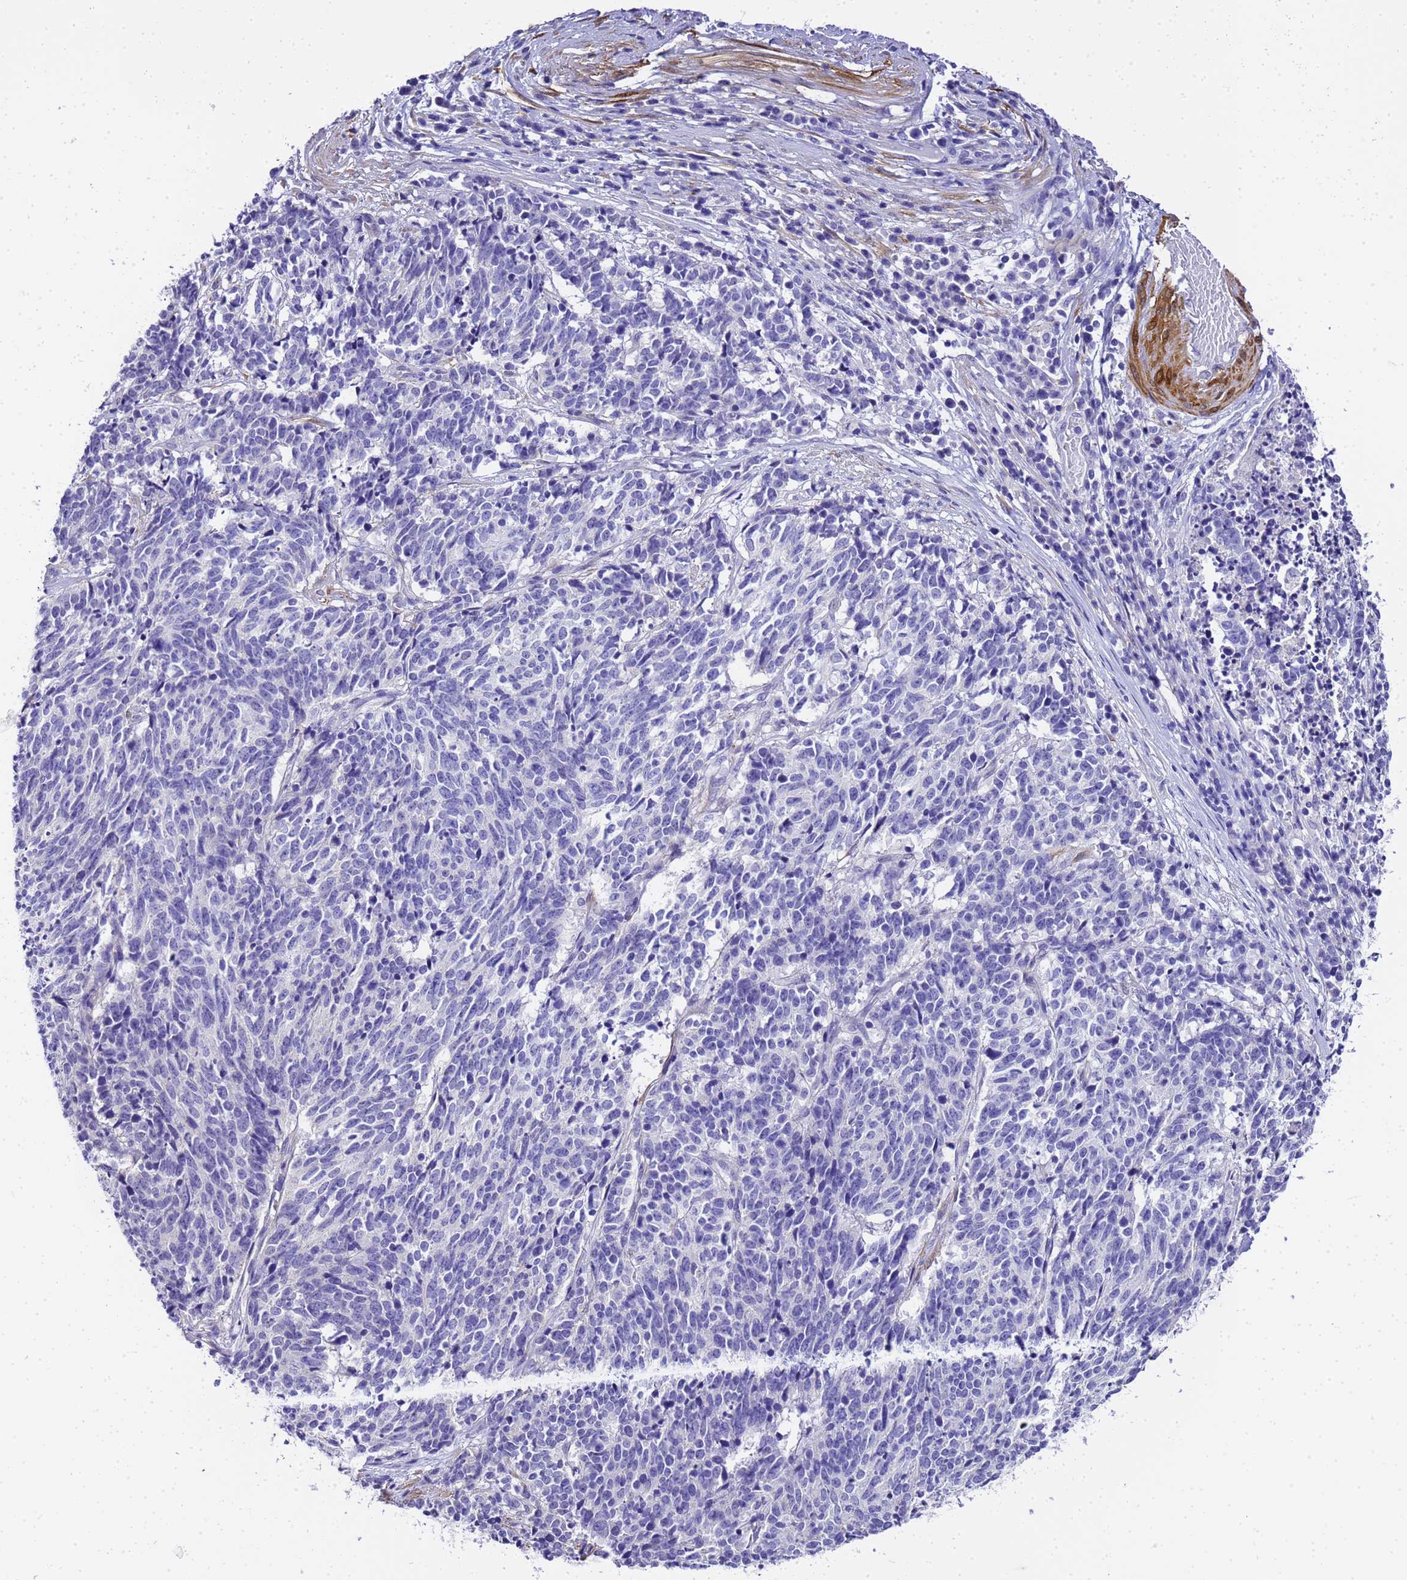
{"staining": {"intensity": "negative", "quantity": "none", "location": "none"}, "tissue": "cervical cancer", "cell_type": "Tumor cells", "image_type": "cancer", "snomed": [{"axis": "morphology", "description": "Squamous cell carcinoma, NOS"}, {"axis": "topography", "description": "Cervix"}], "caption": "Micrograph shows no protein staining in tumor cells of cervical cancer tissue. (DAB (3,3'-diaminobenzidine) IHC with hematoxylin counter stain).", "gene": "HSPB6", "patient": {"sex": "female", "age": 29}}